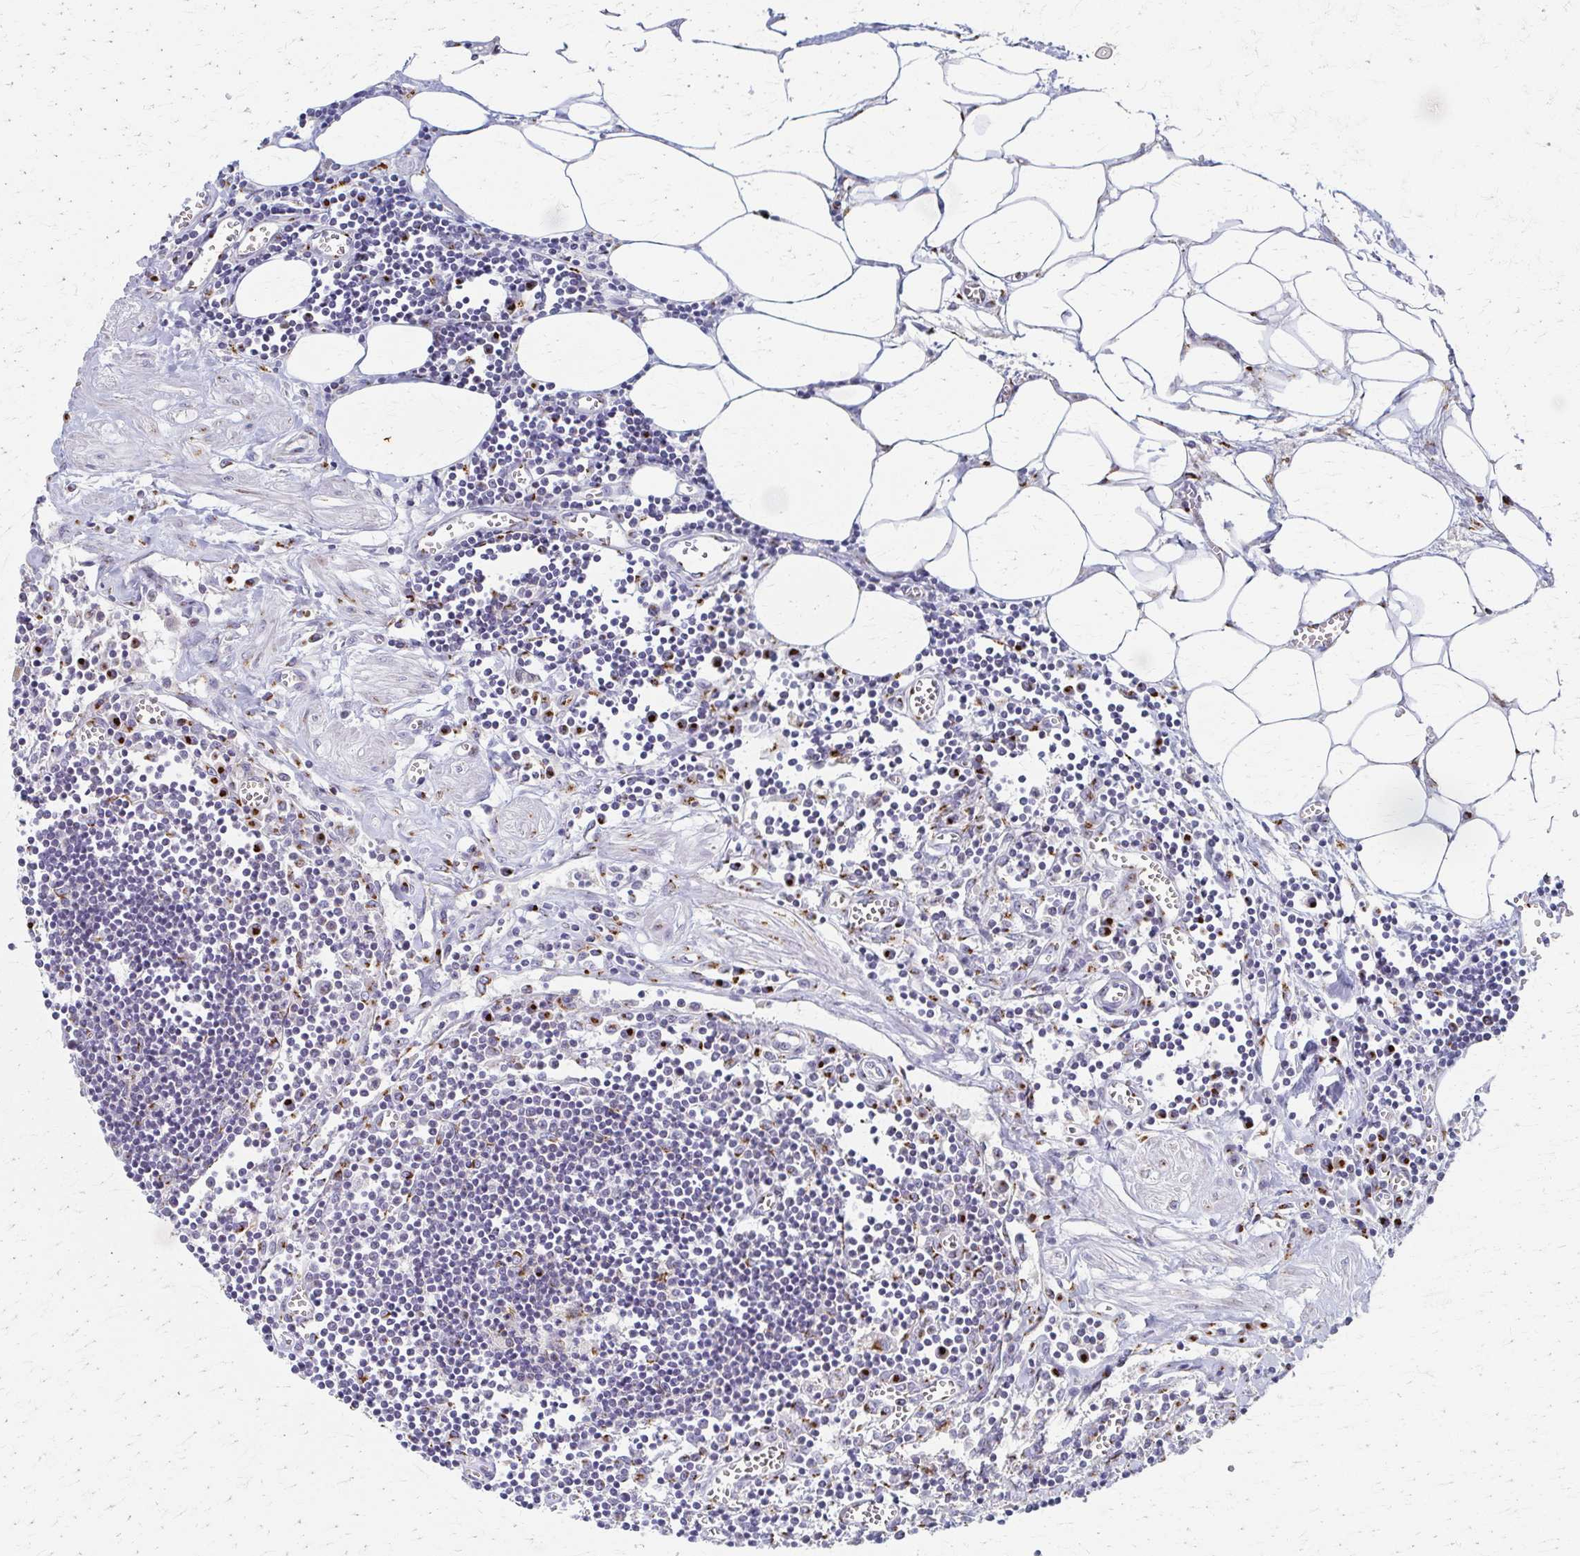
{"staining": {"intensity": "moderate", "quantity": "<25%", "location": "cytoplasmic/membranous"}, "tissue": "lymph node", "cell_type": "Germinal center cells", "image_type": "normal", "snomed": [{"axis": "morphology", "description": "Normal tissue, NOS"}, {"axis": "topography", "description": "Lymph node"}], "caption": "High-magnification brightfield microscopy of benign lymph node stained with DAB (brown) and counterstained with hematoxylin (blue). germinal center cells exhibit moderate cytoplasmic/membranous staining is present in about<25% of cells. The staining is performed using DAB brown chromogen to label protein expression. The nuclei are counter-stained blue using hematoxylin.", "gene": "ENSG00000254692", "patient": {"sex": "male", "age": 66}}